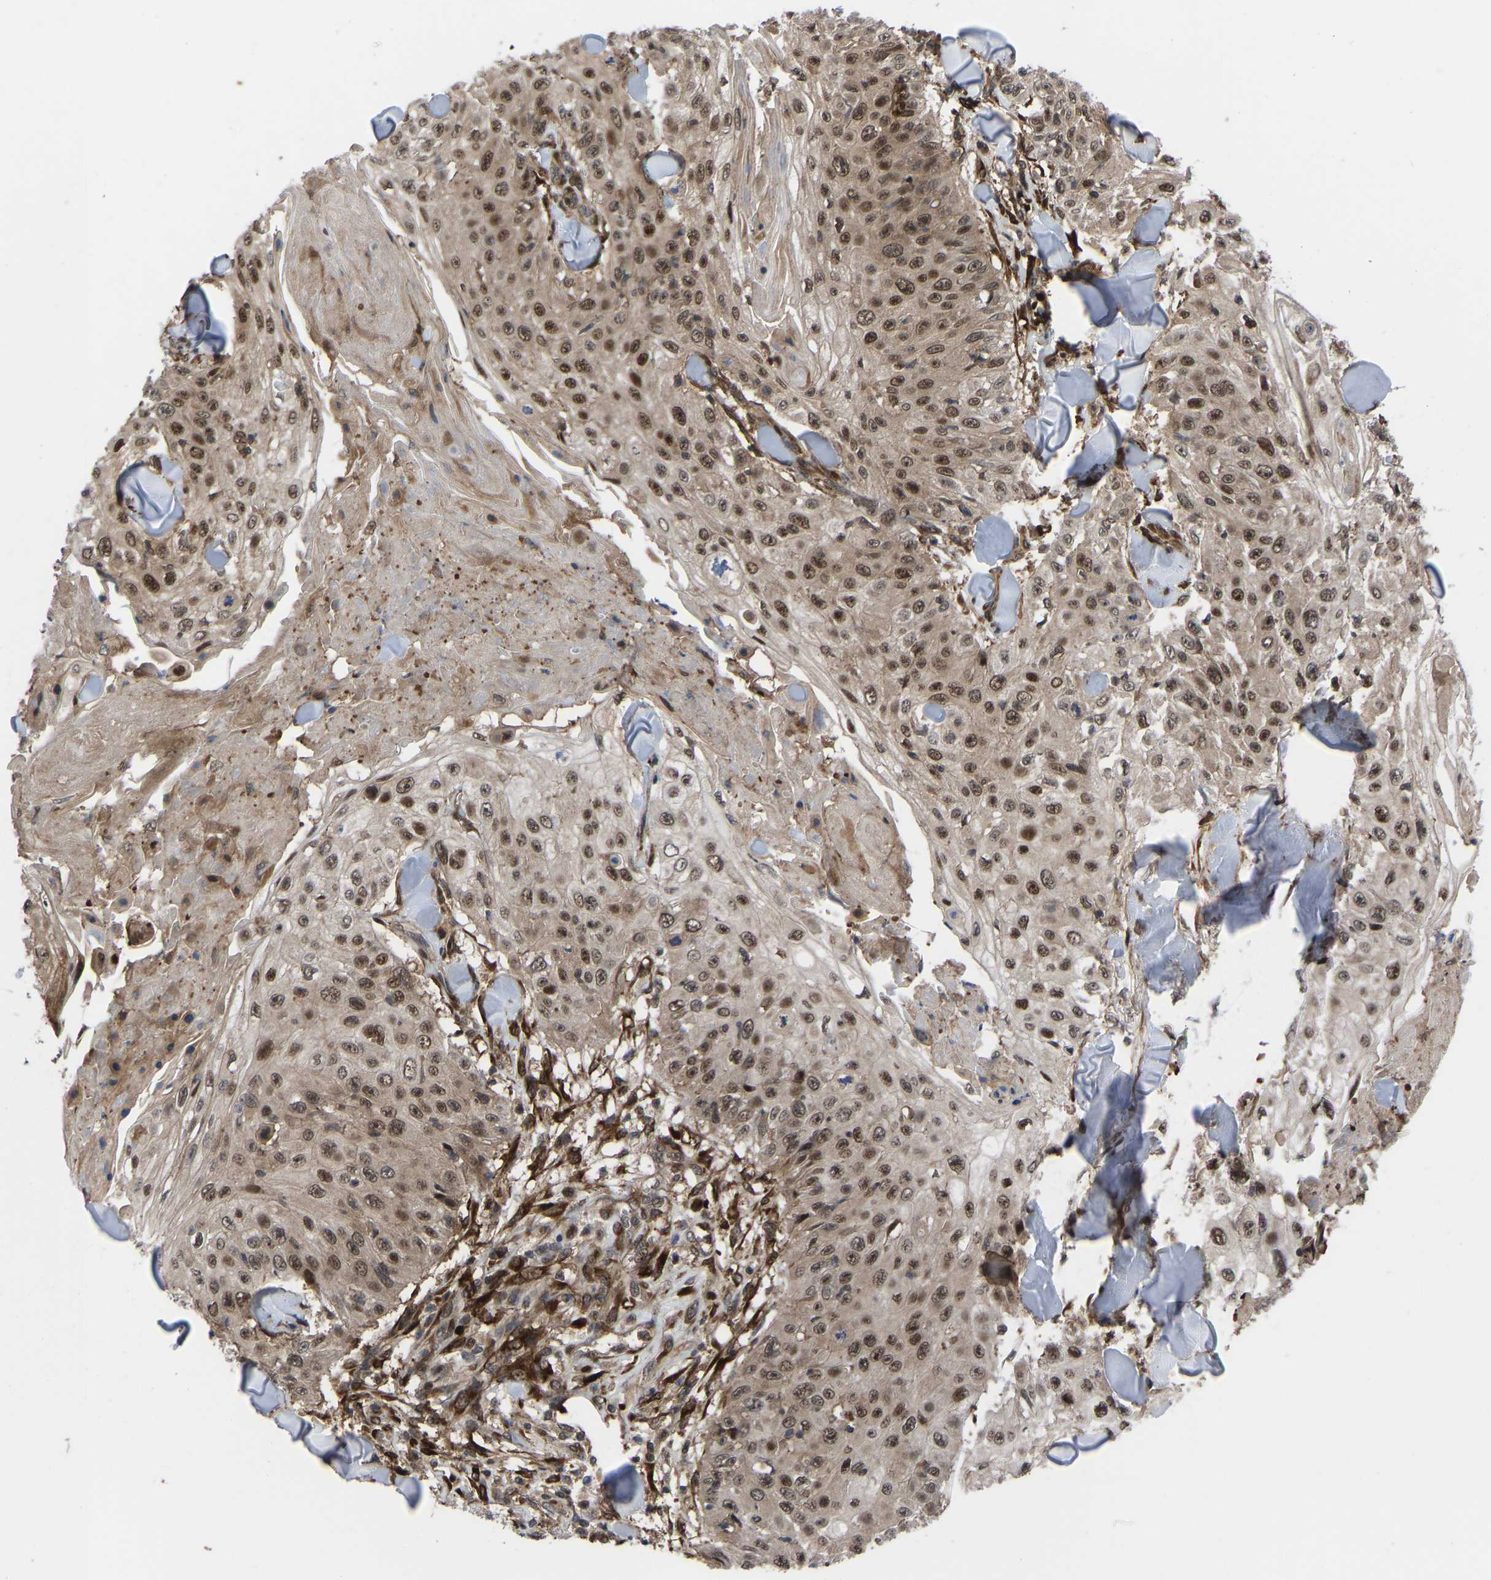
{"staining": {"intensity": "moderate", "quantity": ">75%", "location": "cytoplasmic/membranous,nuclear"}, "tissue": "skin cancer", "cell_type": "Tumor cells", "image_type": "cancer", "snomed": [{"axis": "morphology", "description": "Squamous cell carcinoma, NOS"}, {"axis": "topography", "description": "Skin"}], "caption": "Immunohistochemistry photomicrograph of neoplastic tissue: human skin cancer (squamous cell carcinoma) stained using immunohistochemistry shows medium levels of moderate protein expression localized specifically in the cytoplasmic/membranous and nuclear of tumor cells, appearing as a cytoplasmic/membranous and nuclear brown color.", "gene": "CYP7B1", "patient": {"sex": "male", "age": 86}}